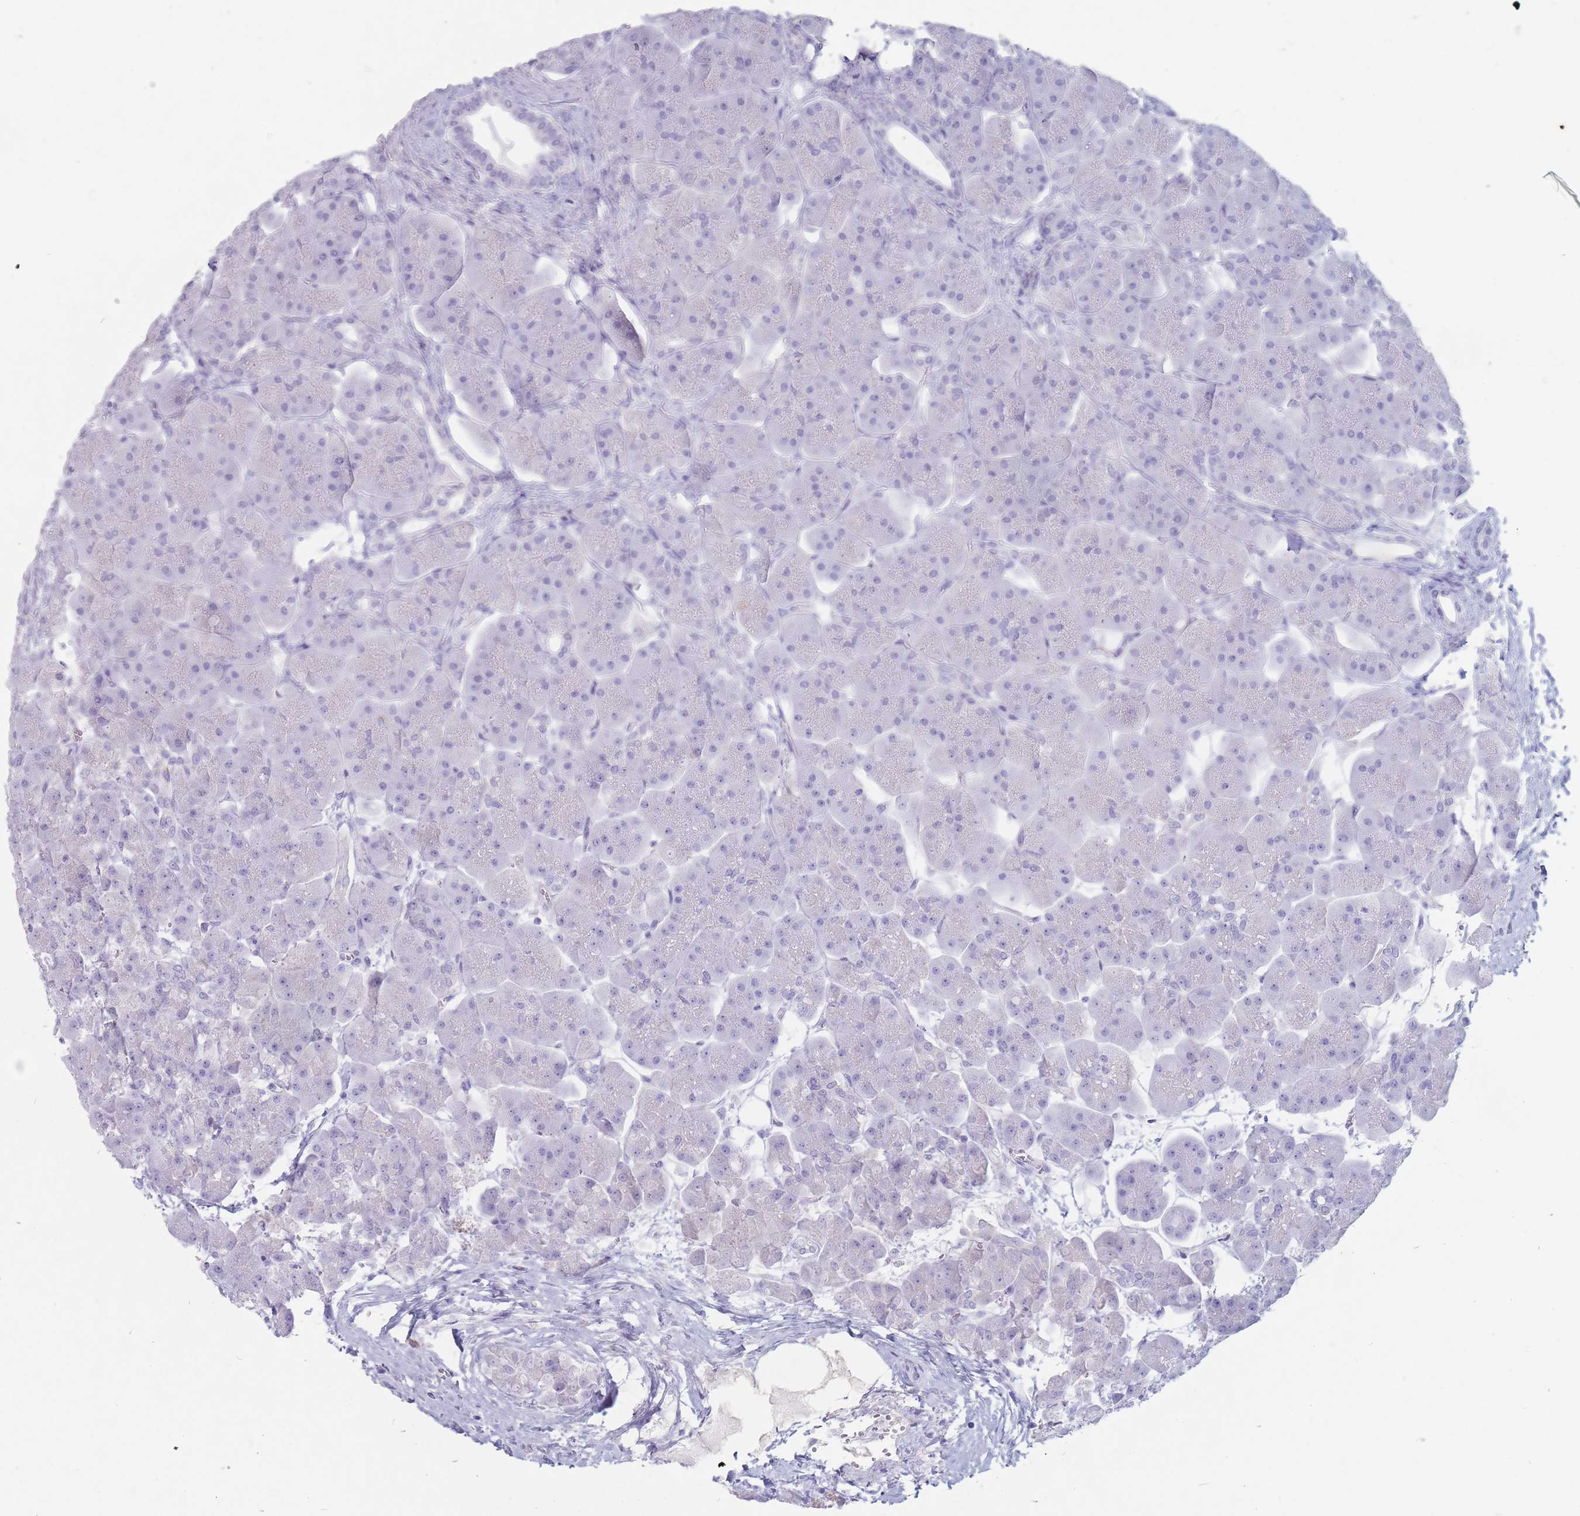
{"staining": {"intensity": "negative", "quantity": "none", "location": "none"}, "tissue": "pancreas", "cell_type": "Exocrine glandular cells", "image_type": "normal", "snomed": [{"axis": "morphology", "description": "Normal tissue, NOS"}, {"axis": "topography", "description": "Pancreas"}], "caption": "Normal pancreas was stained to show a protein in brown. There is no significant staining in exocrine glandular cells.", "gene": "ST3GAL5", "patient": {"sex": "male", "age": 66}}